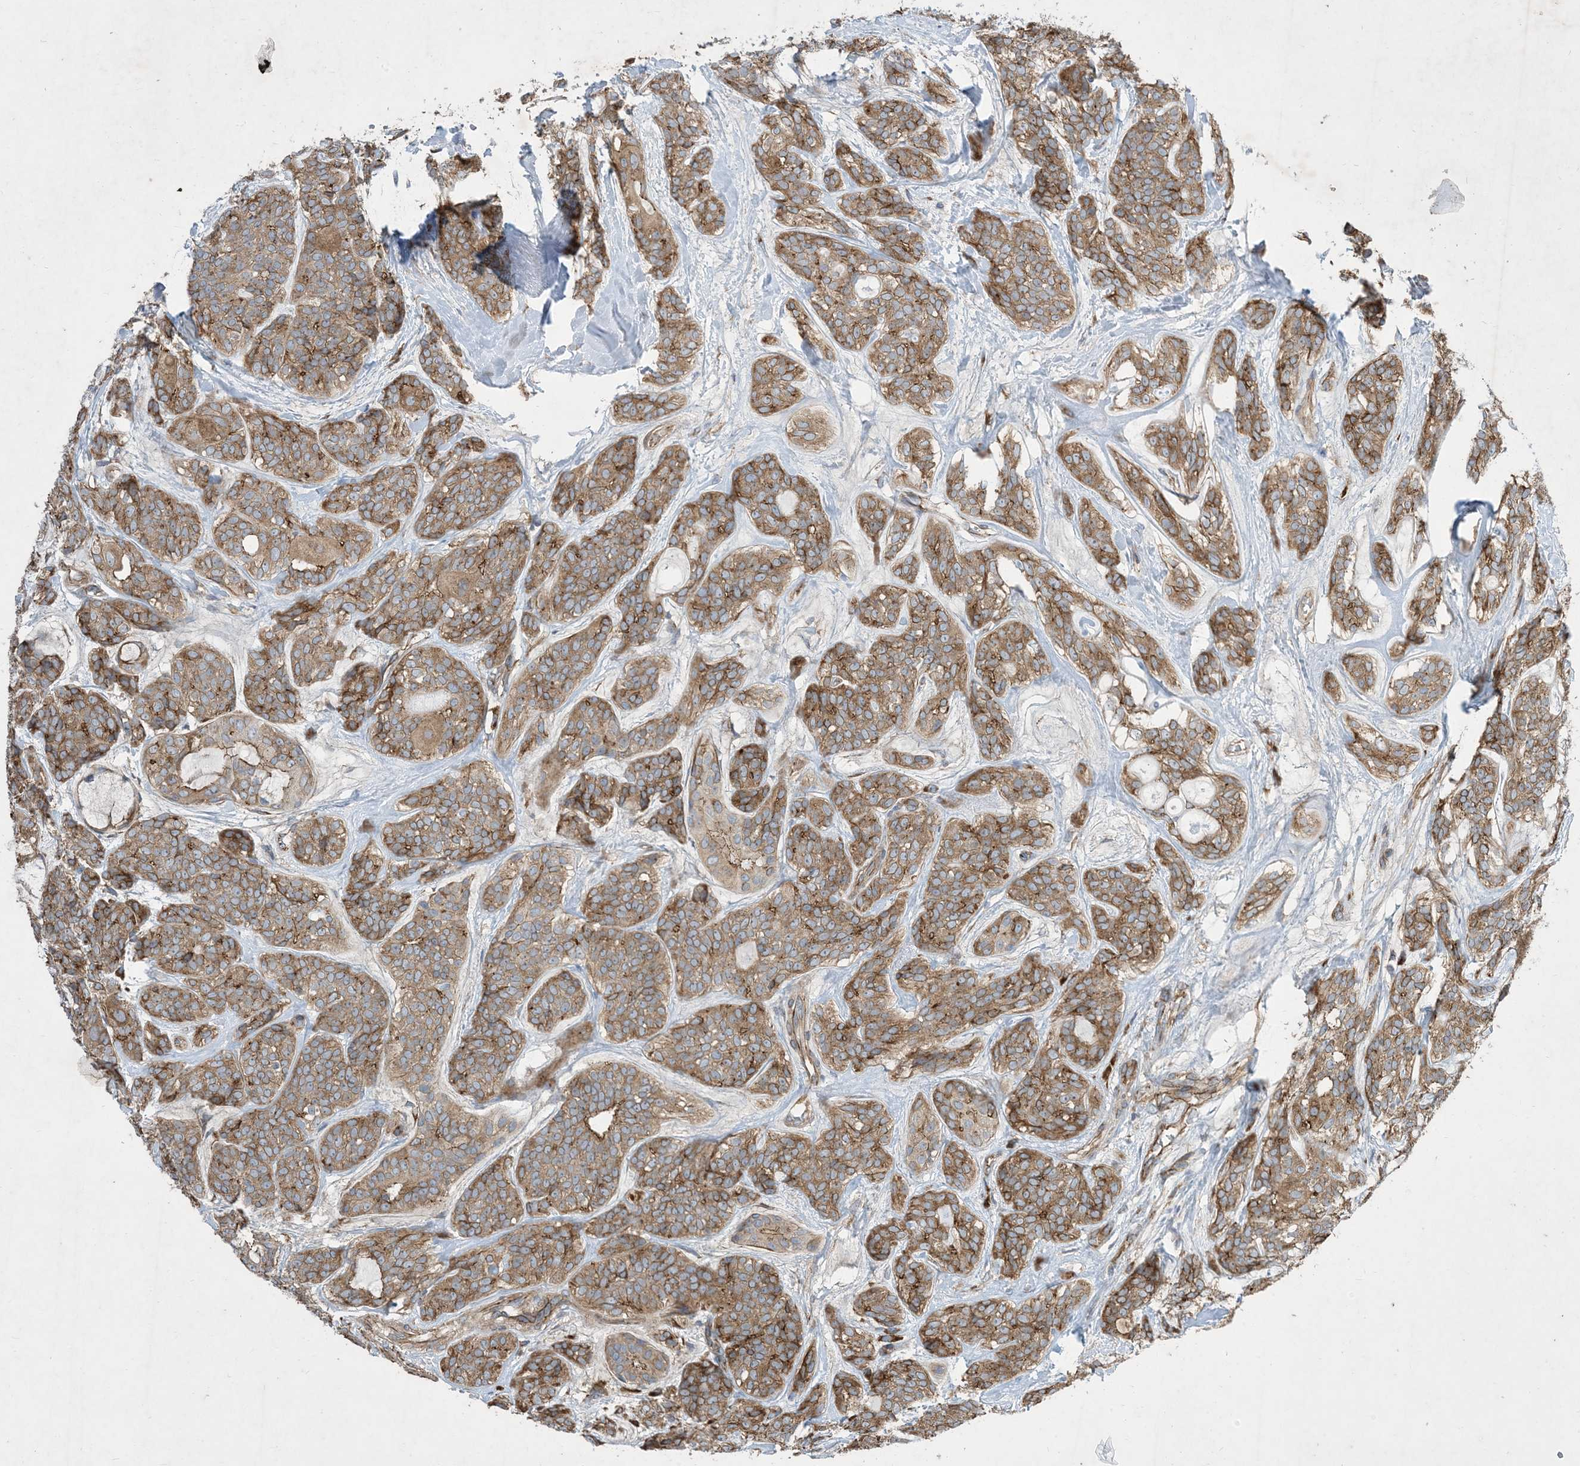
{"staining": {"intensity": "moderate", "quantity": ">75%", "location": "cytoplasmic/membranous"}, "tissue": "head and neck cancer", "cell_type": "Tumor cells", "image_type": "cancer", "snomed": [{"axis": "morphology", "description": "Adenocarcinoma, NOS"}, {"axis": "topography", "description": "Head-Neck"}], "caption": "Human adenocarcinoma (head and neck) stained with a brown dye shows moderate cytoplasmic/membranous positive staining in about >75% of tumor cells.", "gene": "OTOP1", "patient": {"sex": "male", "age": 66}}